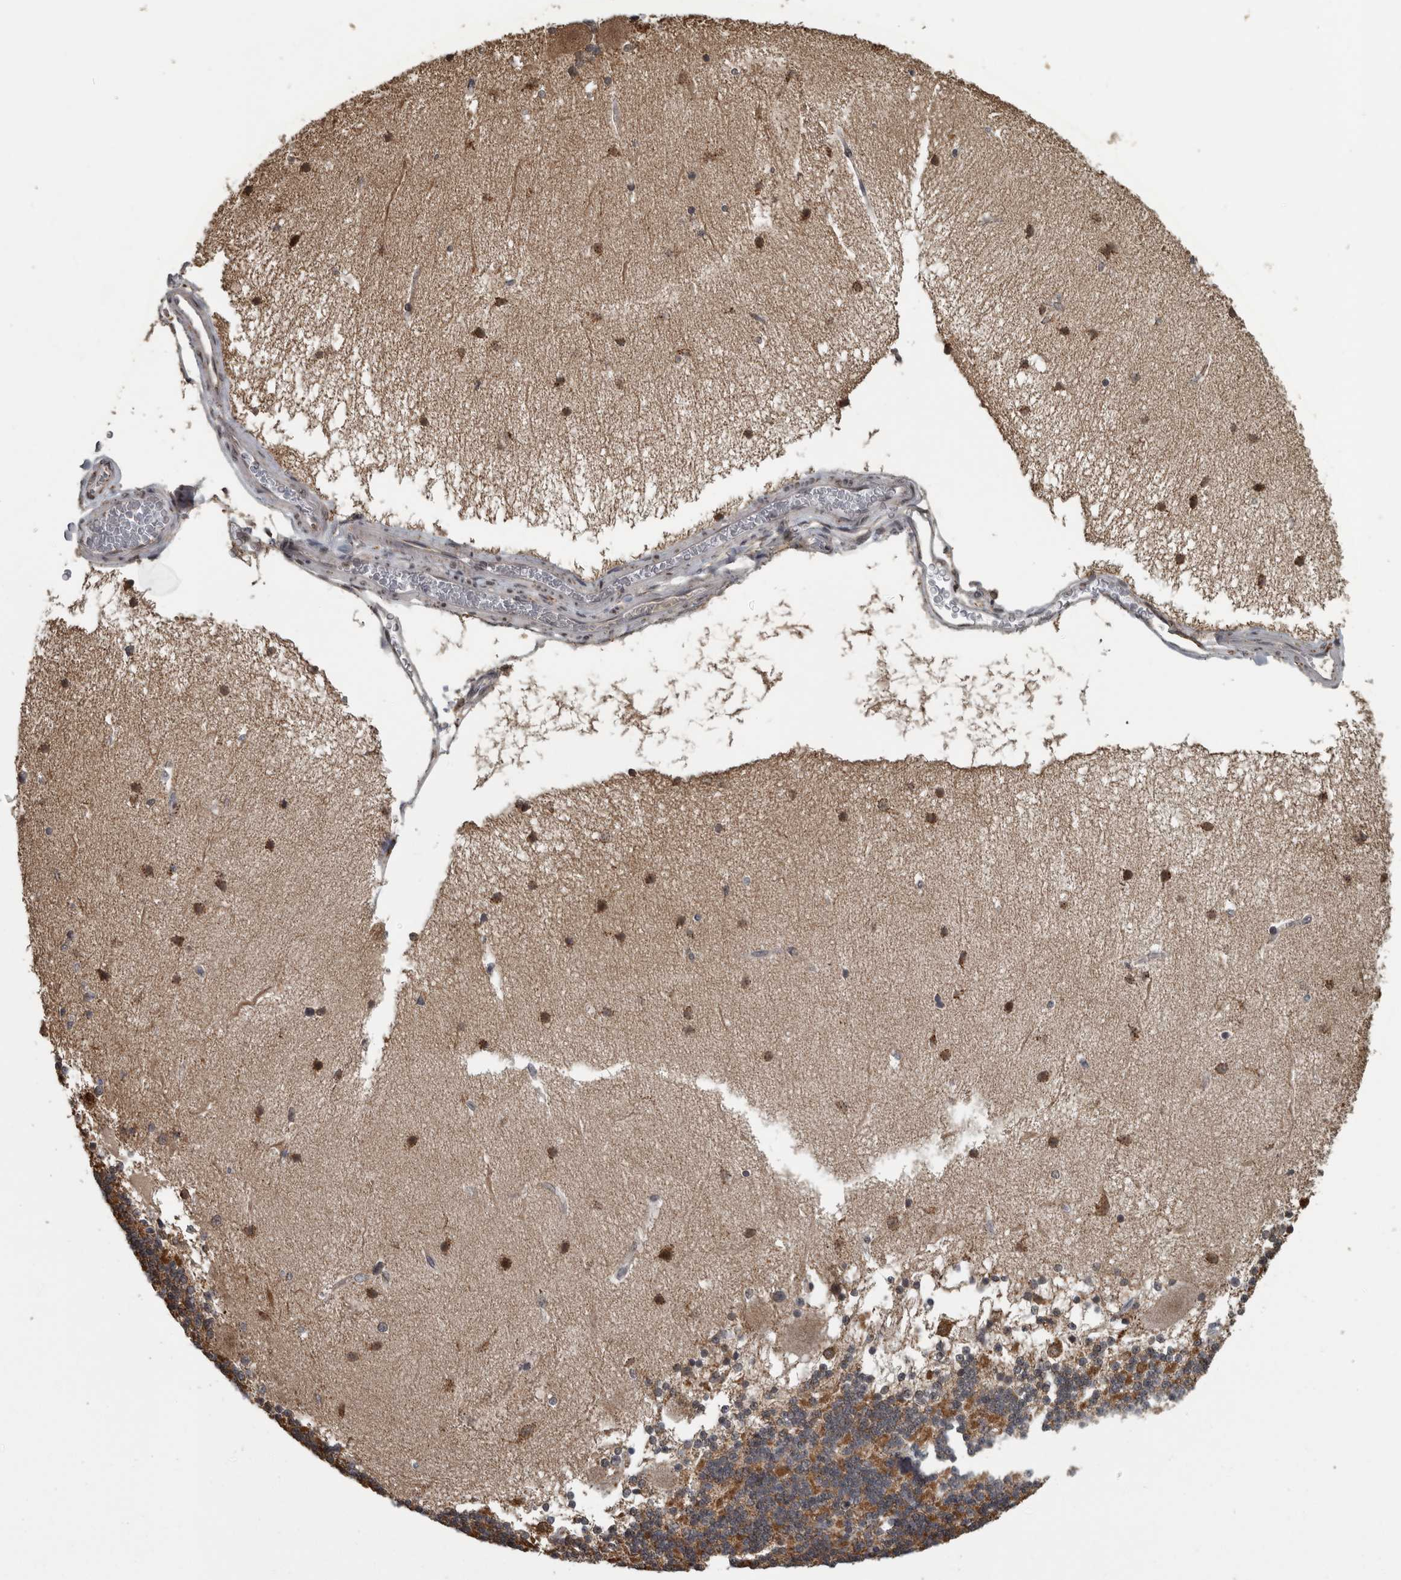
{"staining": {"intensity": "moderate", "quantity": "<25%", "location": "cytoplasmic/membranous"}, "tissue": "cerebellum", "cell_type": "Cells in granular layer", "image_type": "normal", "snomed": [{"axis": "morphology", "description": "Normal tissue, NOS"}, {"axis": "topography", "description": "Cerebellum"}], "caption": "Immunohistochemical staining of normal human cerebellum exhibits low levels of moderate cytoplasmic/membranous positivity in approximately <25% of cells in granular layer. (DAB (3,3'-diaminobenzidine) IHC, brown staining for protein, blue staining for nuclei).", "gene": "OR2K2", "patient": {"sex": "female", "age": 54}}